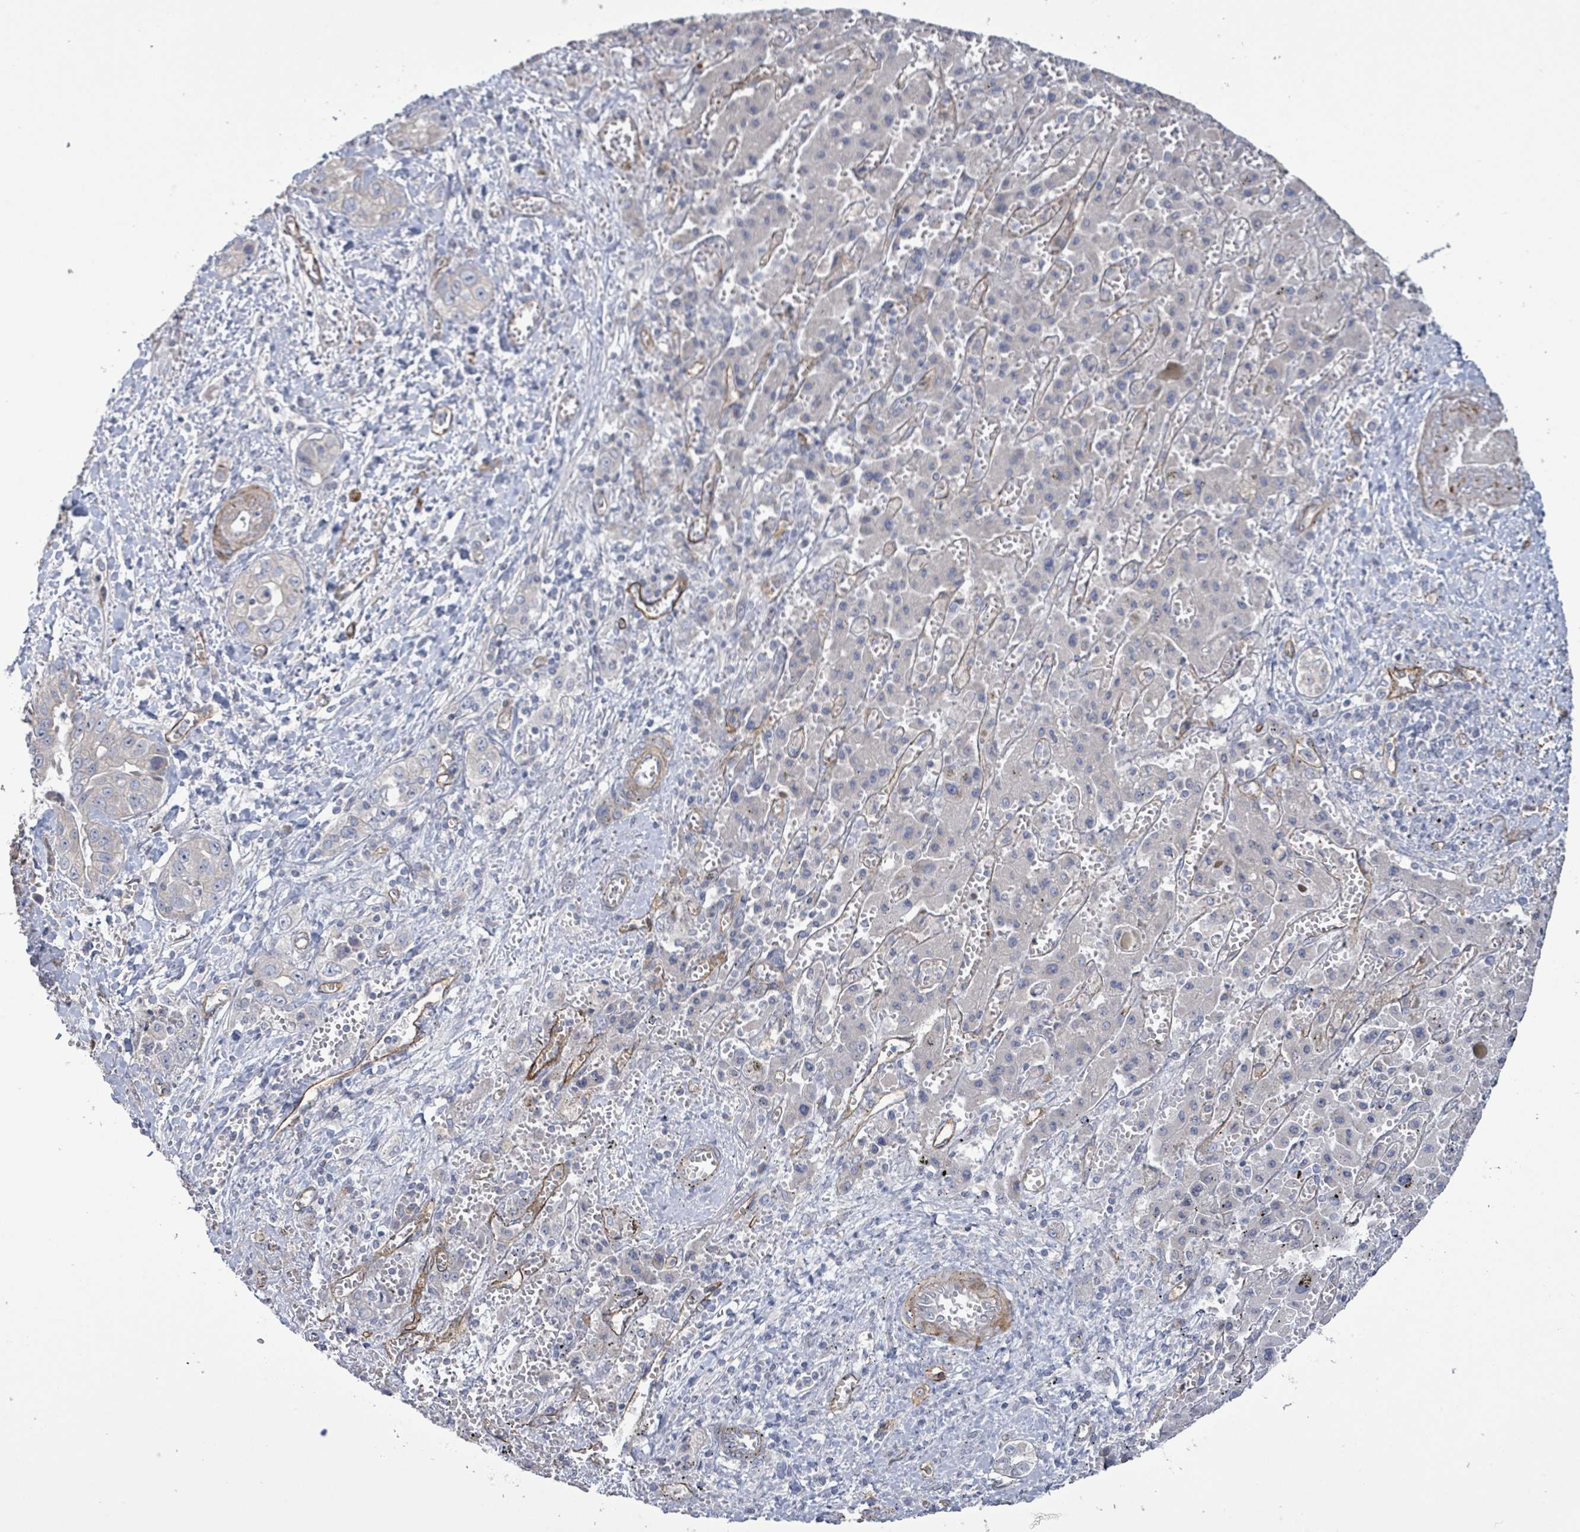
{"staining": {"intensity": "negative", "quantity": "none", "location": "none"}, "tissue": "liver cancer", "cell_type": "Tumor cells", "image_type": "cancer", "snomed": [{"axis": "morphology", "description": "Cholangiocarcinoma"}, {"axis": "topography", "description": "Liver"}], "caption": "Tumor cells show no significant protein staining in liver cancer (cholangiocarcinoma).", "gene": "KANK3", "patient": {"sex": "female", "age": 52}}